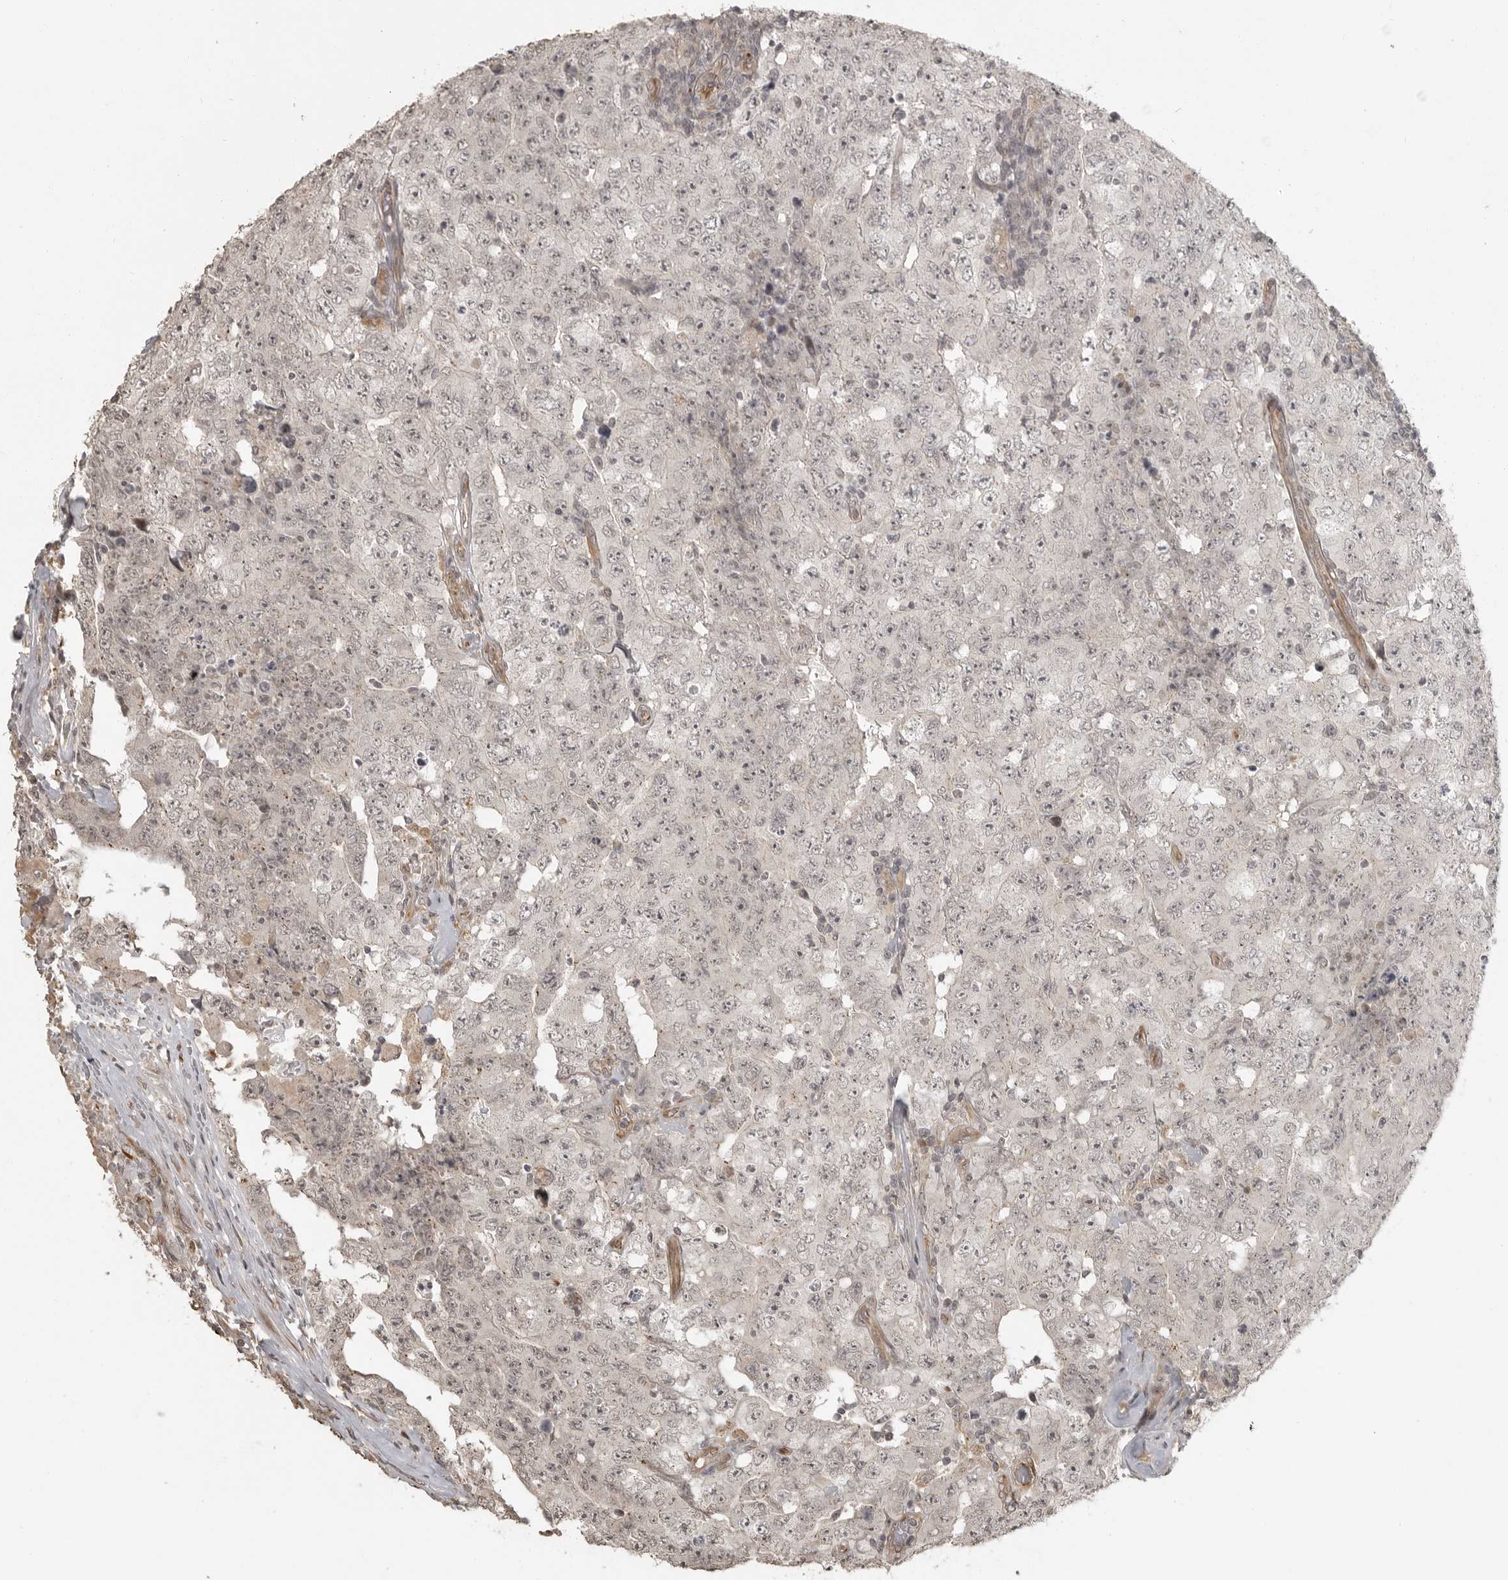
{"staining": {"intensity": "negative", "quantity": "none", "location": "none"}, "tissue": "testis cancer", "cell_type": "Tumor cells", "image_type": "cancer", "snomed": [{"axis": "morphology", "description": "Carcinoma, Embryonal, NOS"}, {"axis": "topography", "description": "Testis"}], "caption": "Tumor cells show no significant protein positivity in testis embryonal carcinoma.", "gene": "SMG8", "patient": {"sex": "male", "age": 26}}